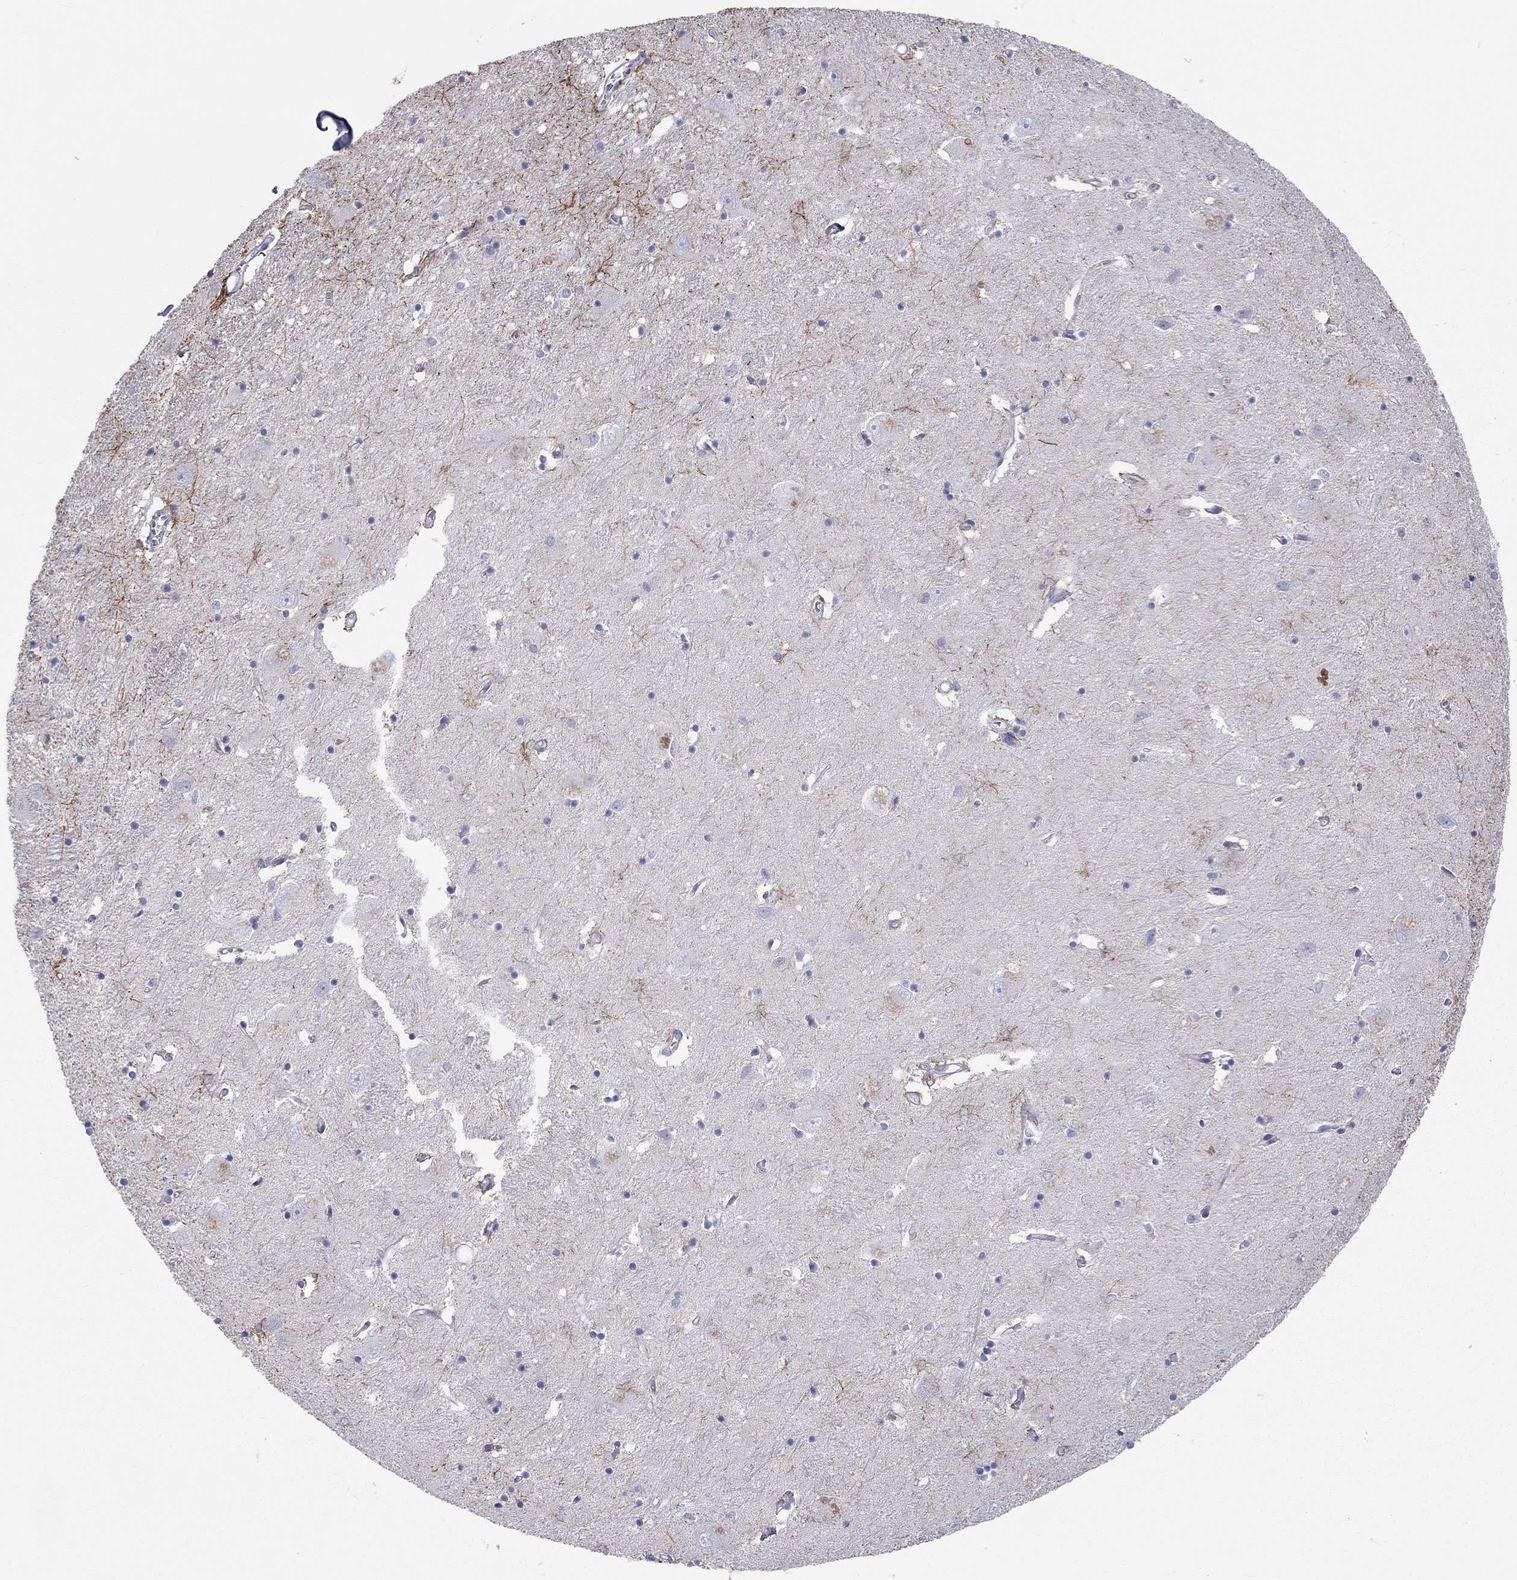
{"staining": {"intensity": "strong", "quantity": "<25%", "location": "cytoplasmic/membranous"}, "tissue": "caudate", "cell_type": "Glial cells", "image_type": "normal", "snomed": [{"axis": "morphology", "description": "Normal tissue, NOS"}, {"axis": "topography", "description": "Lateral ventricle wall"}], "caption": "An immunohistochemistry (IHC) micrograph of unremarkable tissue is shown. Protein staining in brown shows strong cytoplasmic/membranous positivity in caudate within glial cells.", "gene": "PCDHGC5", "patient": {"sex": "male", "age": 54}}